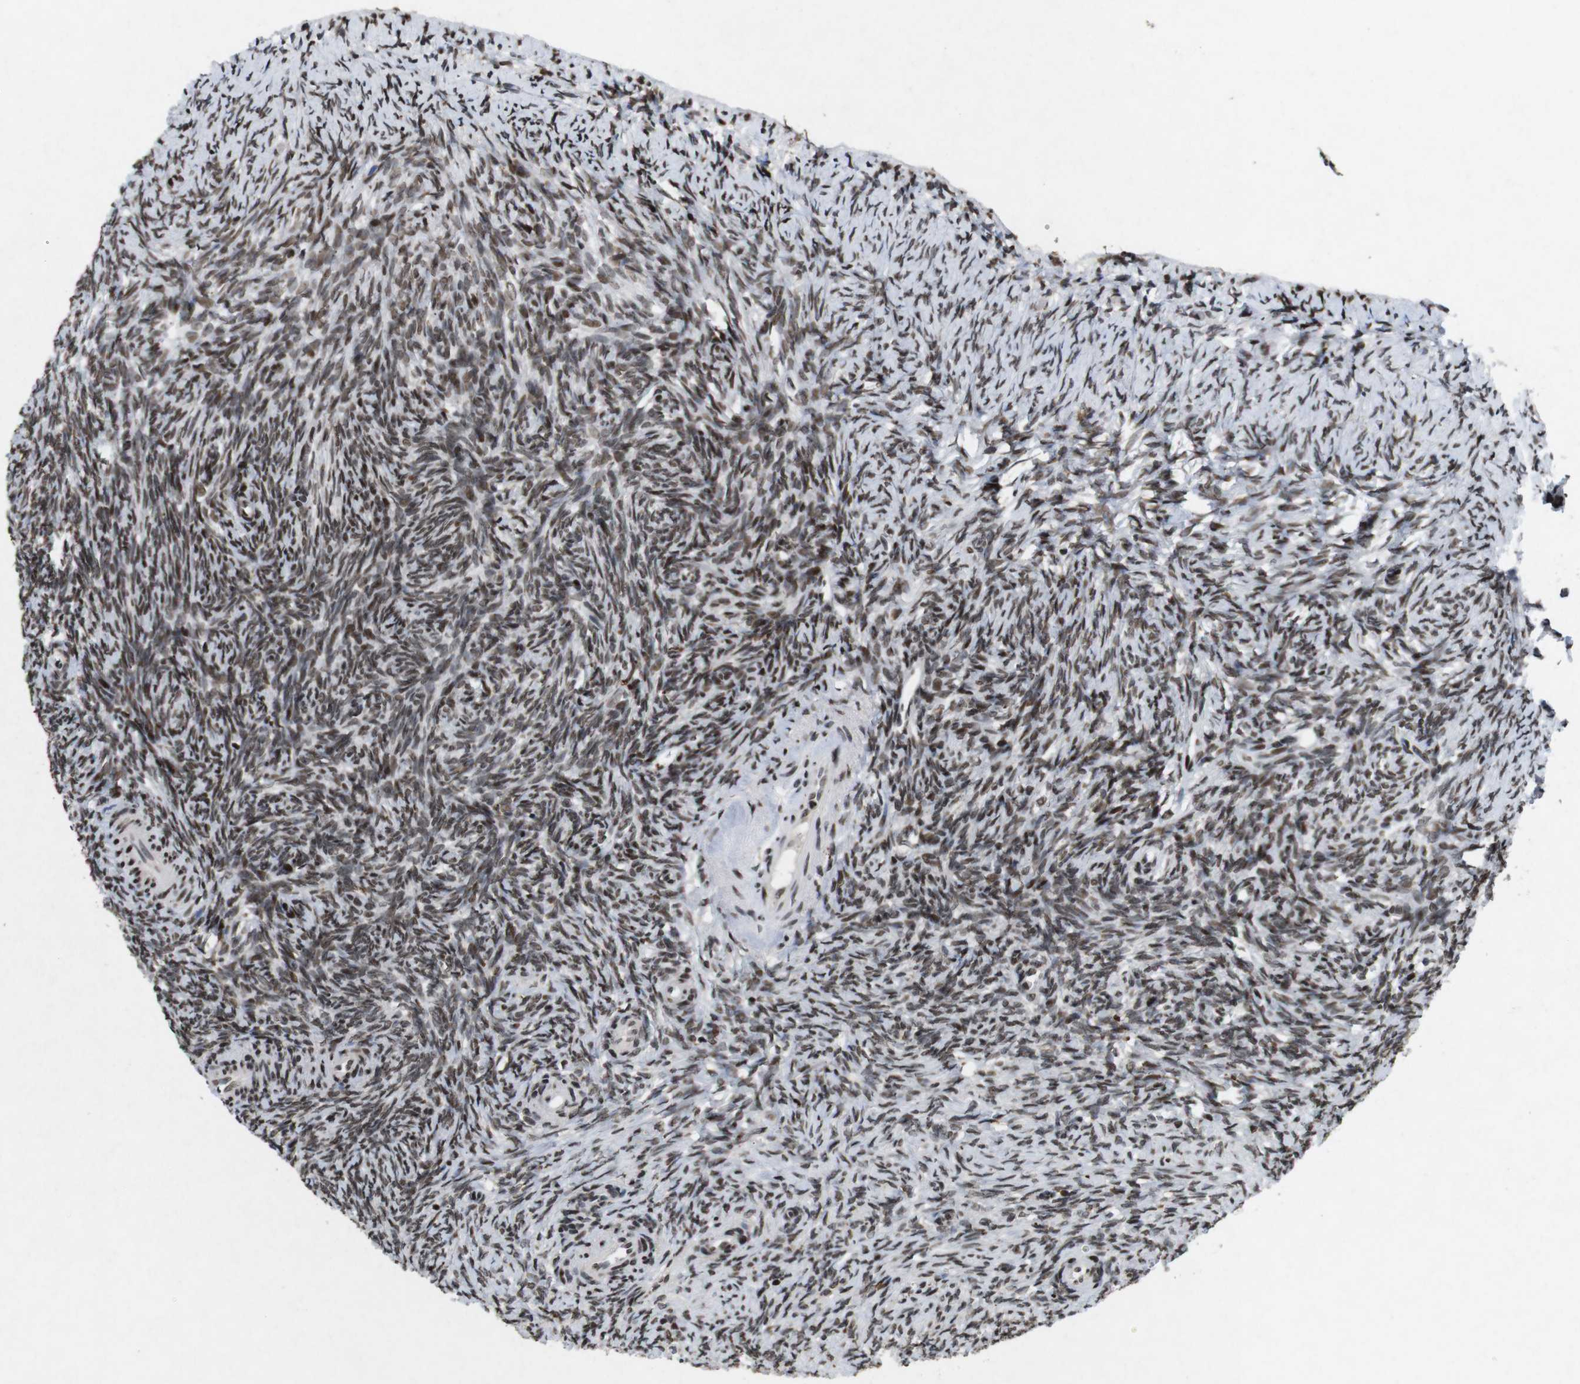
{"staining": {"intensity": "weak", "quantity": ">75%", "location": "cytoplasmic/membranous"}, "tissue": "ovary", "cell_type": "Follicle cells", "image_type": "normal", "snomed": [{"axis": "morphology", "description": "Normal tissue, NOS"}, {"axis": "topography", "description": "Ovary"}], "caption": "Brown immunohistochemical staining in benign ovary exhibits weak cytoplasmic/membranous positivity in about >75% of follicle cells.", "gene": "MAGEH1", "patient": {"sex": "female", "age": 41}}